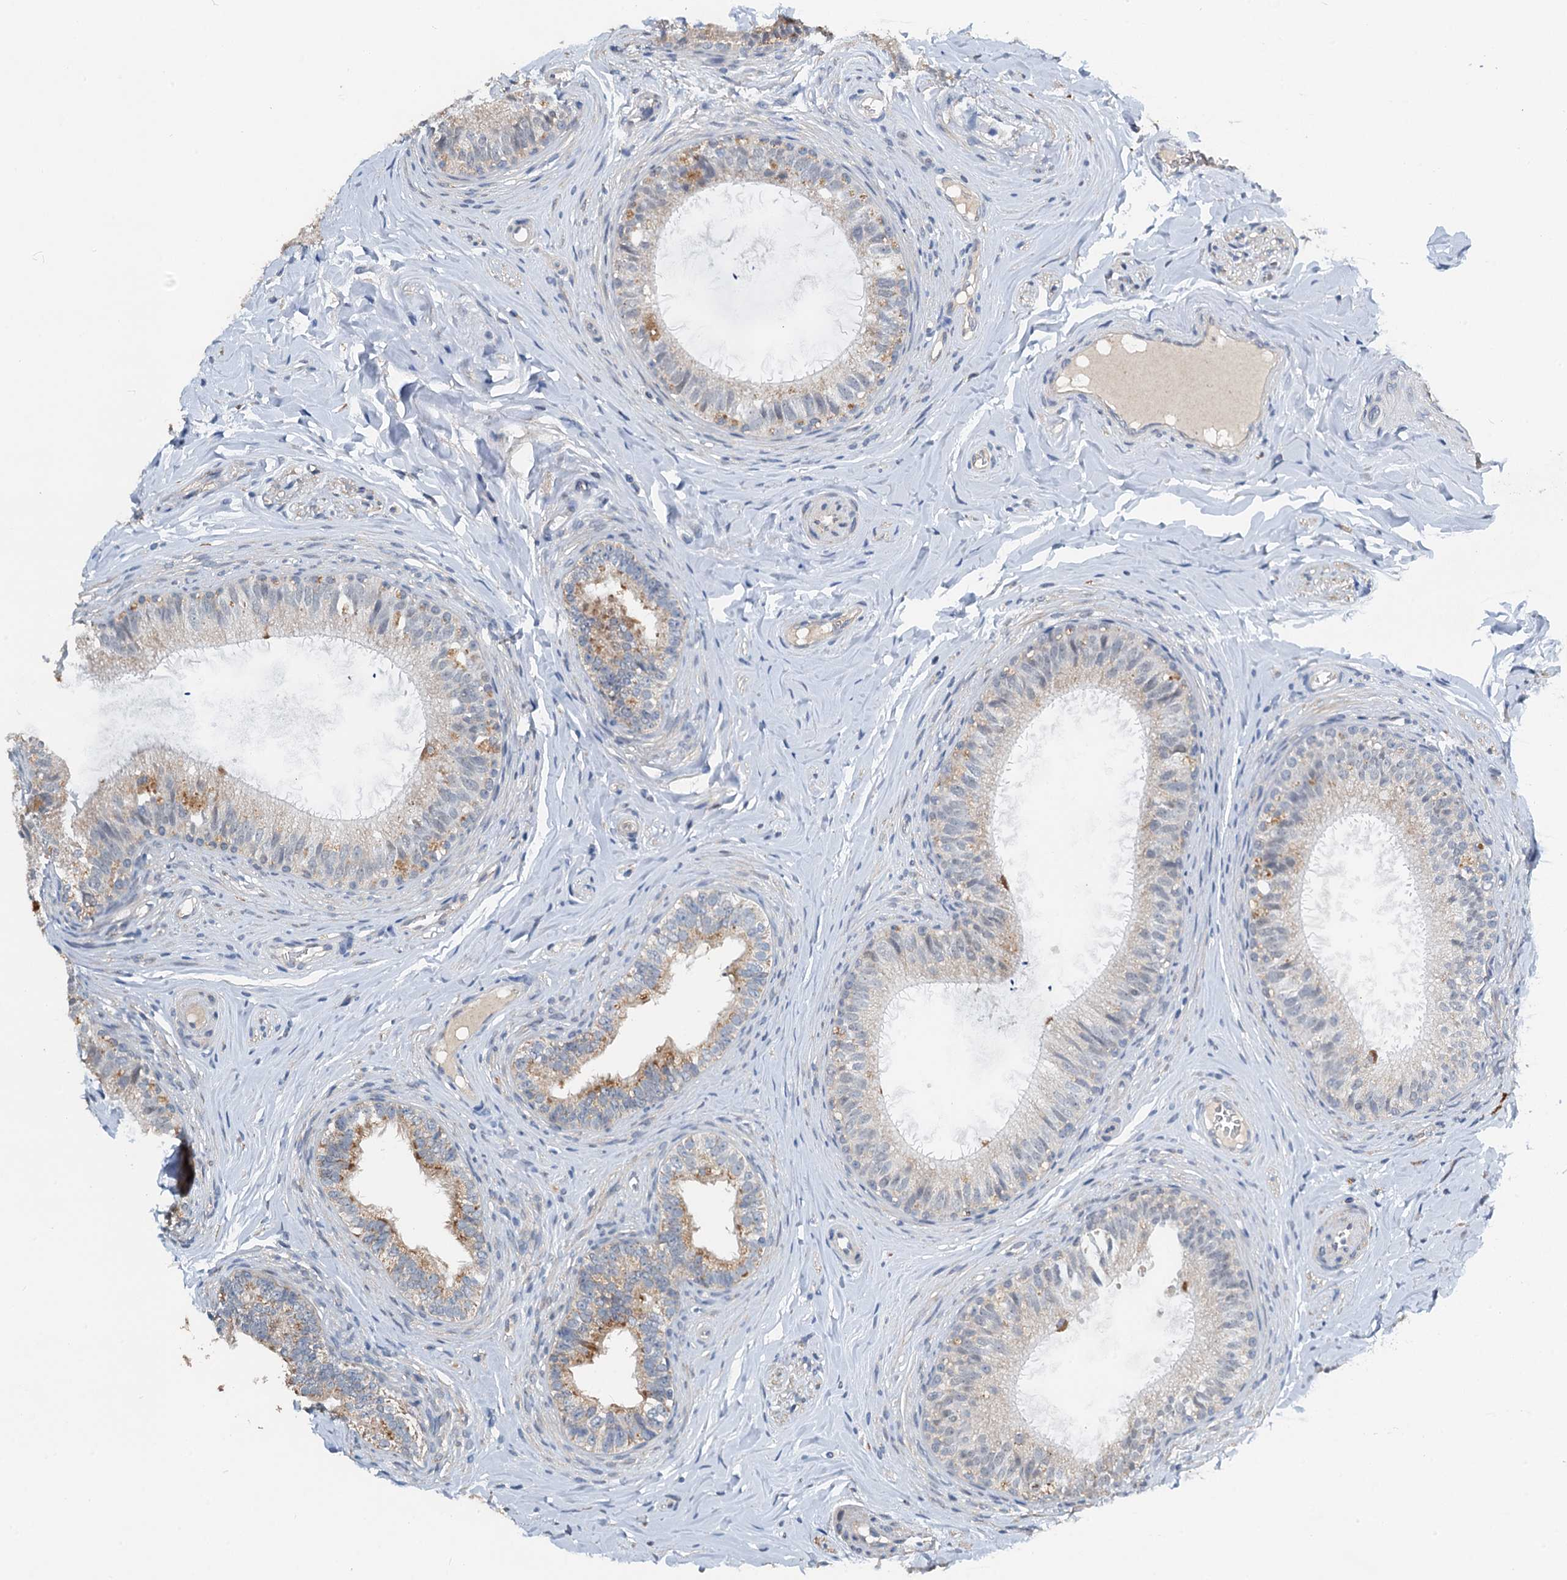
{"staining": {"intensity": "moderate", "quantity": "<25%", "location": "cytoplasmic/membranous"}, "tissue": "epididymis", "cell_type": "Glandular cells", "image_type": "normal", "snomed": [{"axis": "morphology", "description": "Normal tissue, NOS"}, {"axis": "topography", "description": "Epididymis"}], "caption": "IHC of unremarkable epididymis reveals low levels of moderate cytoplasmic/membranous expression in approximately <25% of glandular cells.", "gene": "ZNF606", "patient": {"sex": "male", "age": 34}}